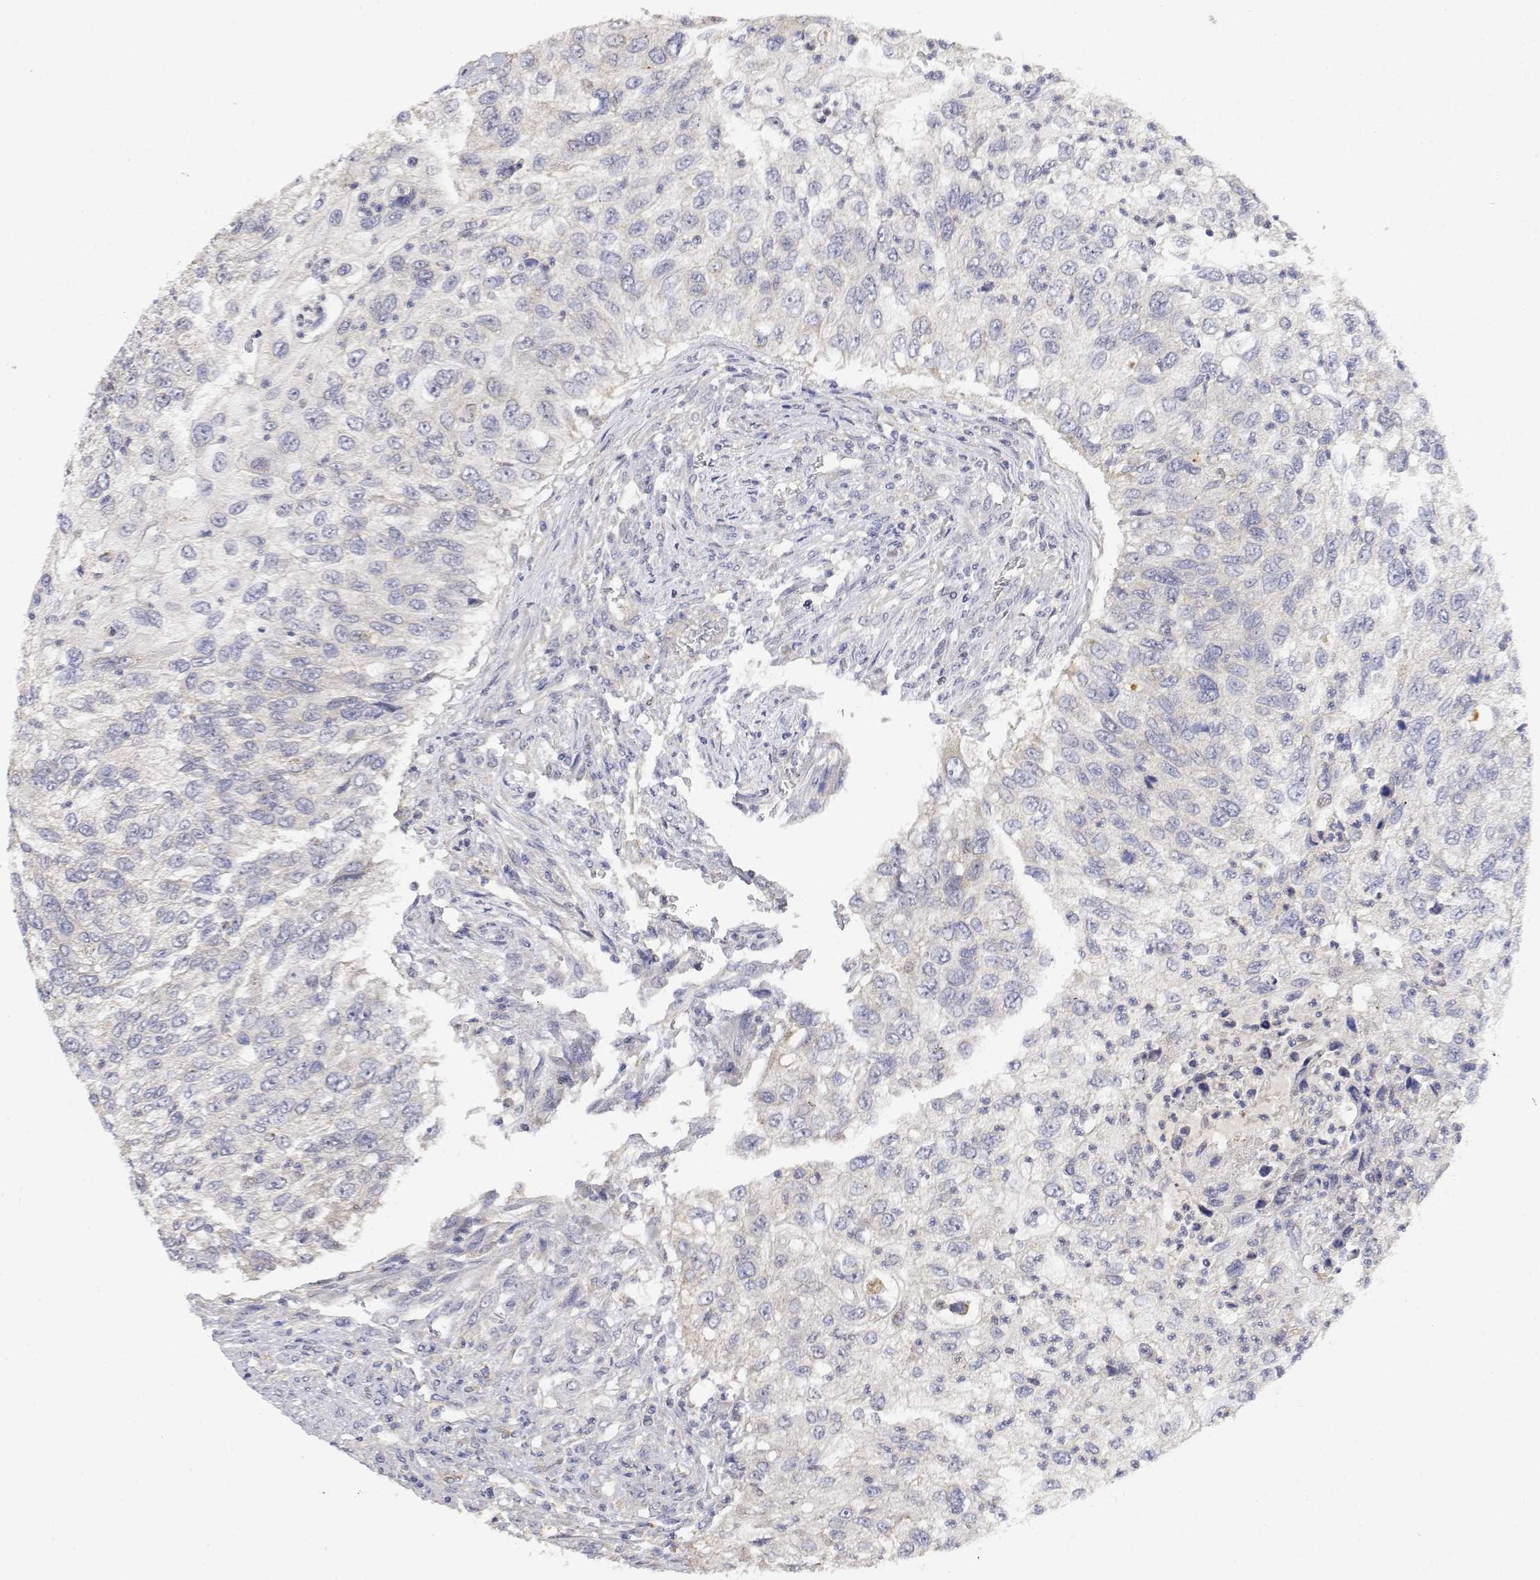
{"staining": {"intensity": "negative", "quantity": "none", "location": "none"}, "tissue": "urothelial cancer", "cell_type": "Tumor cells", "image_type": "cancer", "snomed": [{"axis": "morphology", "description": "Urothelial carcinoma, High grade"}, {"axis": "topography", "description": "Urinary bladder"}], "caption": "Urothelial cancer stained for a protein using immunohistochemistry (IHC) exhibits no staining tumor cells.", "gene": "LONRF3", "patient": {"sex": "female", "age": 60}}